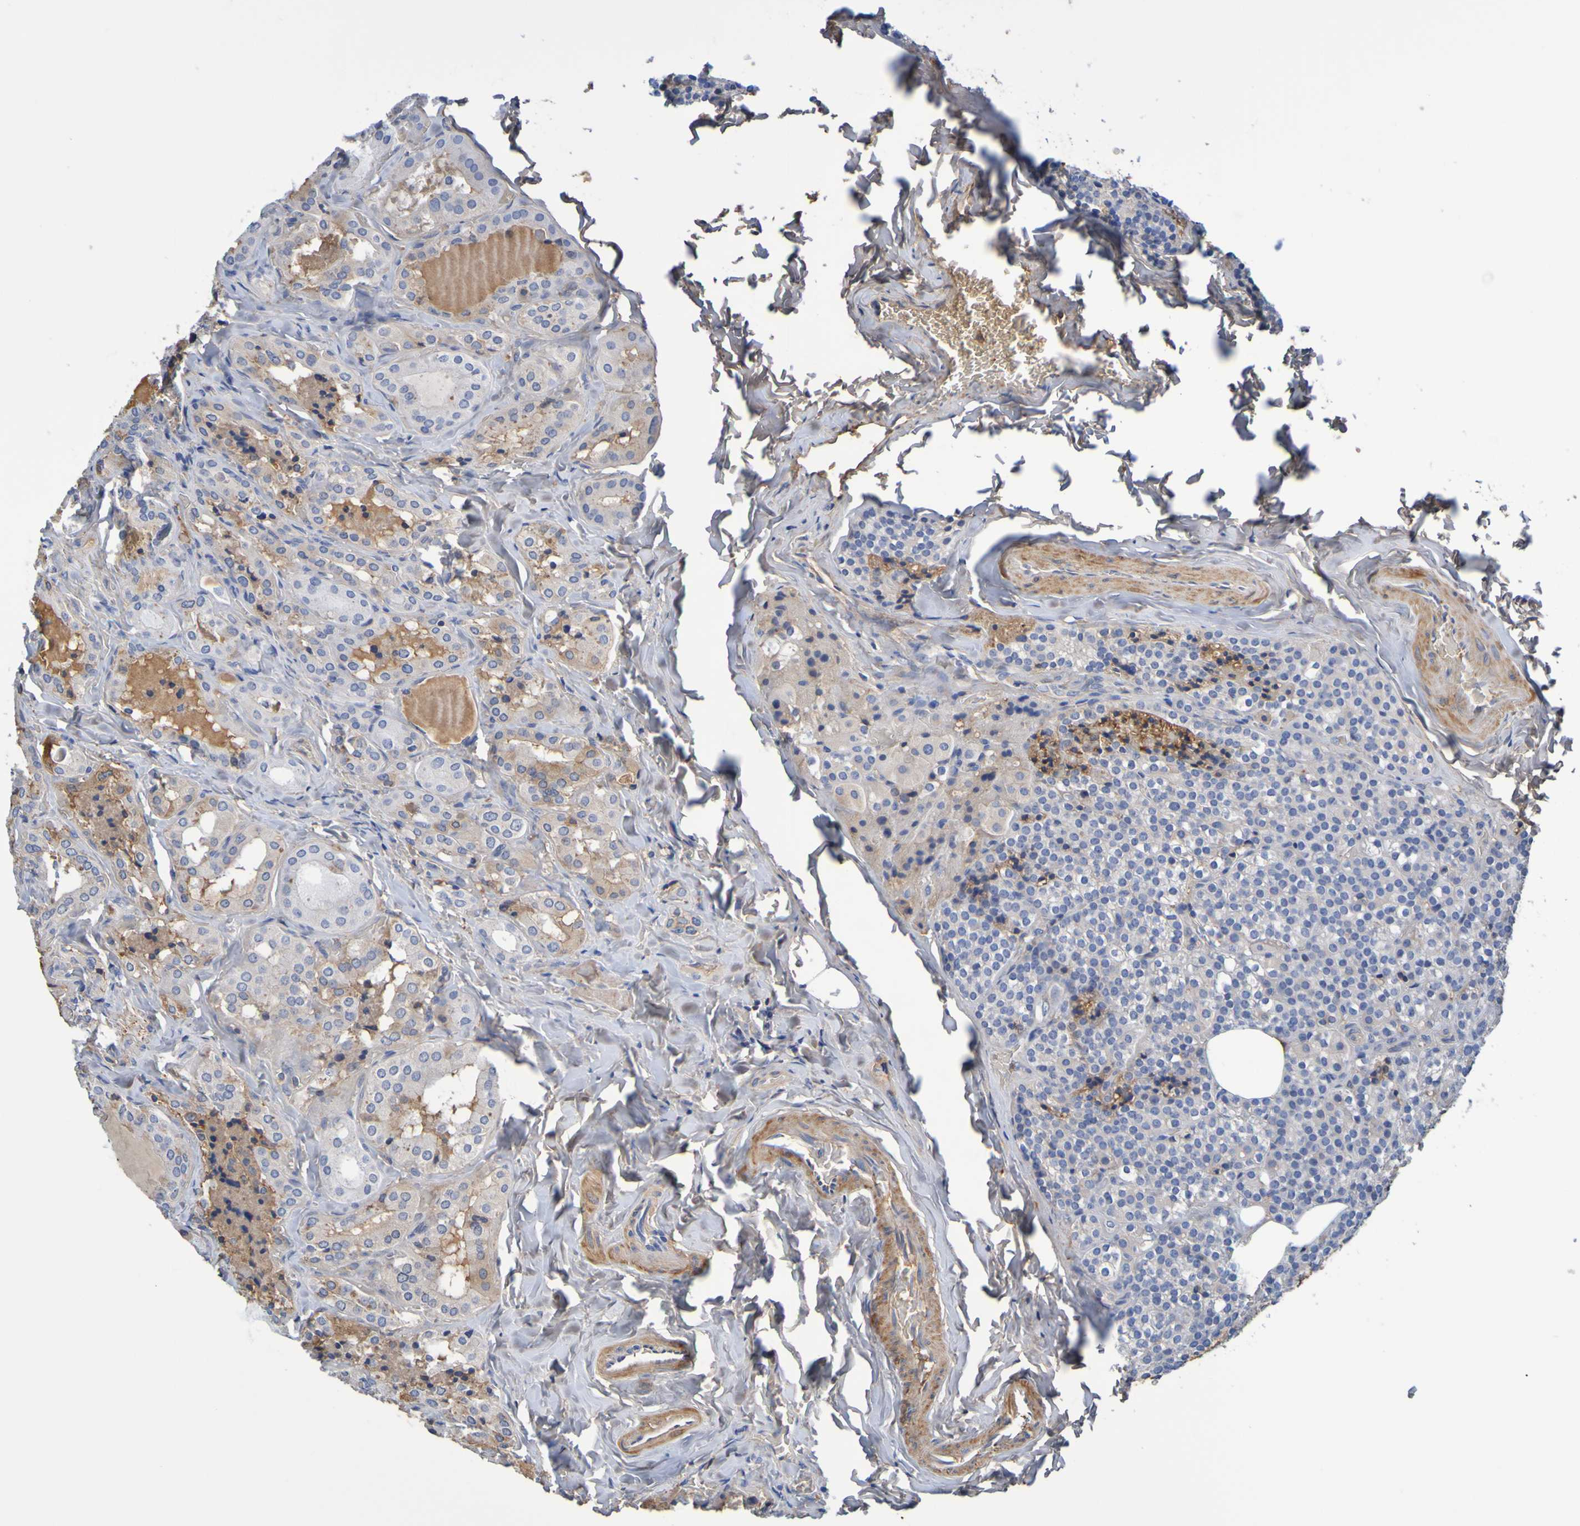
{"staining": {"intensity": "moderate", "quantity": "25%-75%", "location": "cytoplasmic/membranous"}, "tissue": "parathyroid gland", "cell_type": "Glandular cells", "image_type": "normal", "snomed": [{"axis": "morphology", "description": "Normal tissue, NOS"}, {"axis": "morphology", "description": "Atrophy, NOS"}, {"axis": "topography", "description": "Parathyroid gland"}], "caption": "Parathyroid gland stained with immunohistochemistry (IHC) reveals moderate cytoplasmic/membranous expression in about 25%-75% of glandular cells. (DAB IHC, brown staining for protein, blue staining for nuclei).", "gene": "GAB3", "patient": {"sex": "female", "age": 54}}